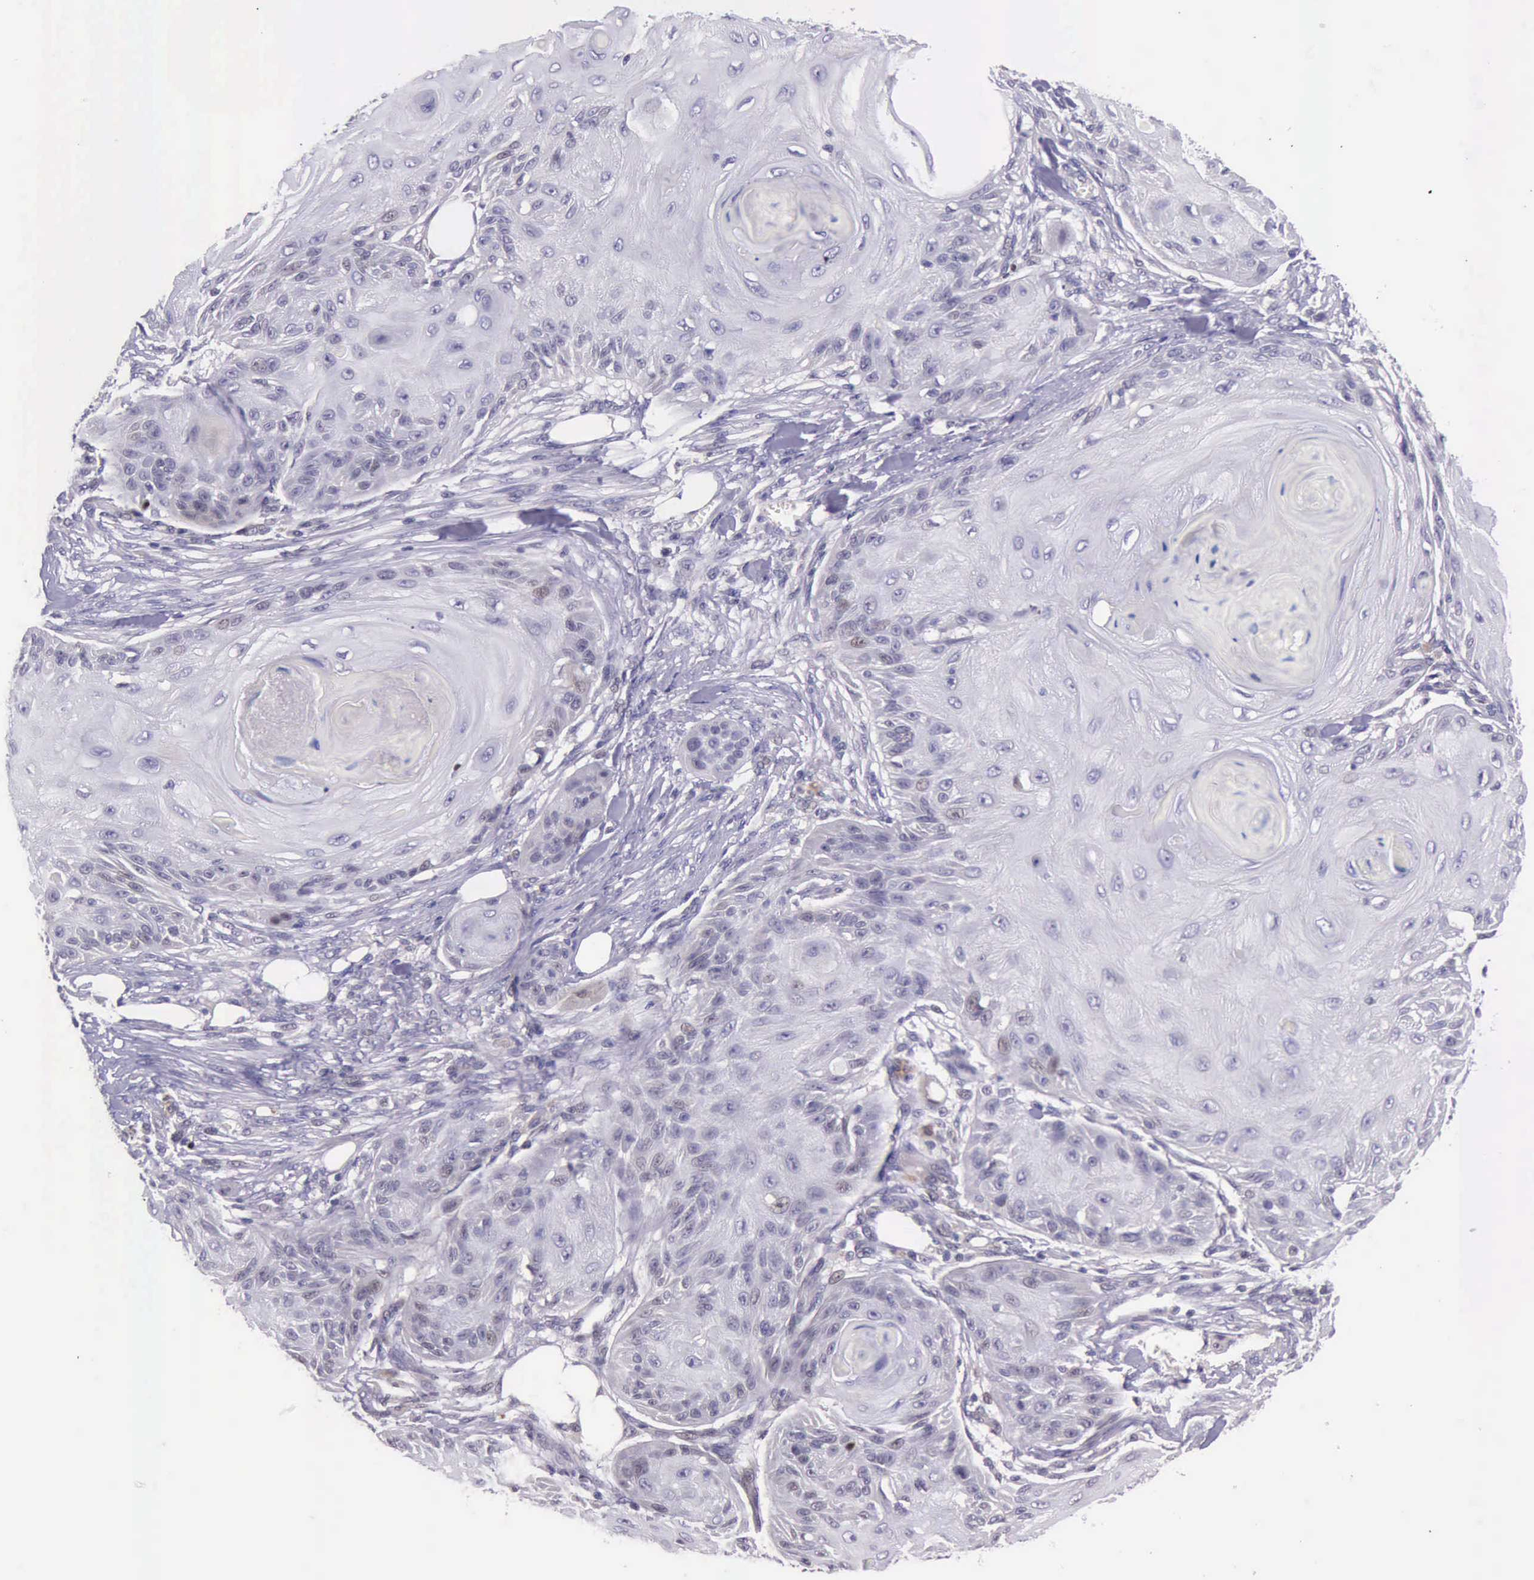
{"staining": {"intensity": "strong", "quantity": "<25%", "location": "nuclear"}, "tissue": "skin cancer", "cell_type": "Tumor cells", "image_type": "cancer", "snomed": [{"axis": "morphology", "description": "Squamous cell carcinoma, NOS"}, {"axis": "topography", "description": "Skin"}], "caption": "This image displays immunohistochemistry (IHC) staining of human squamous cell carcinoma (skin), with medium strong nuclear positivity in about <25% of tumor cells.", "gene": "PARP1", "patient": {"sex": "female", "age": 88}}